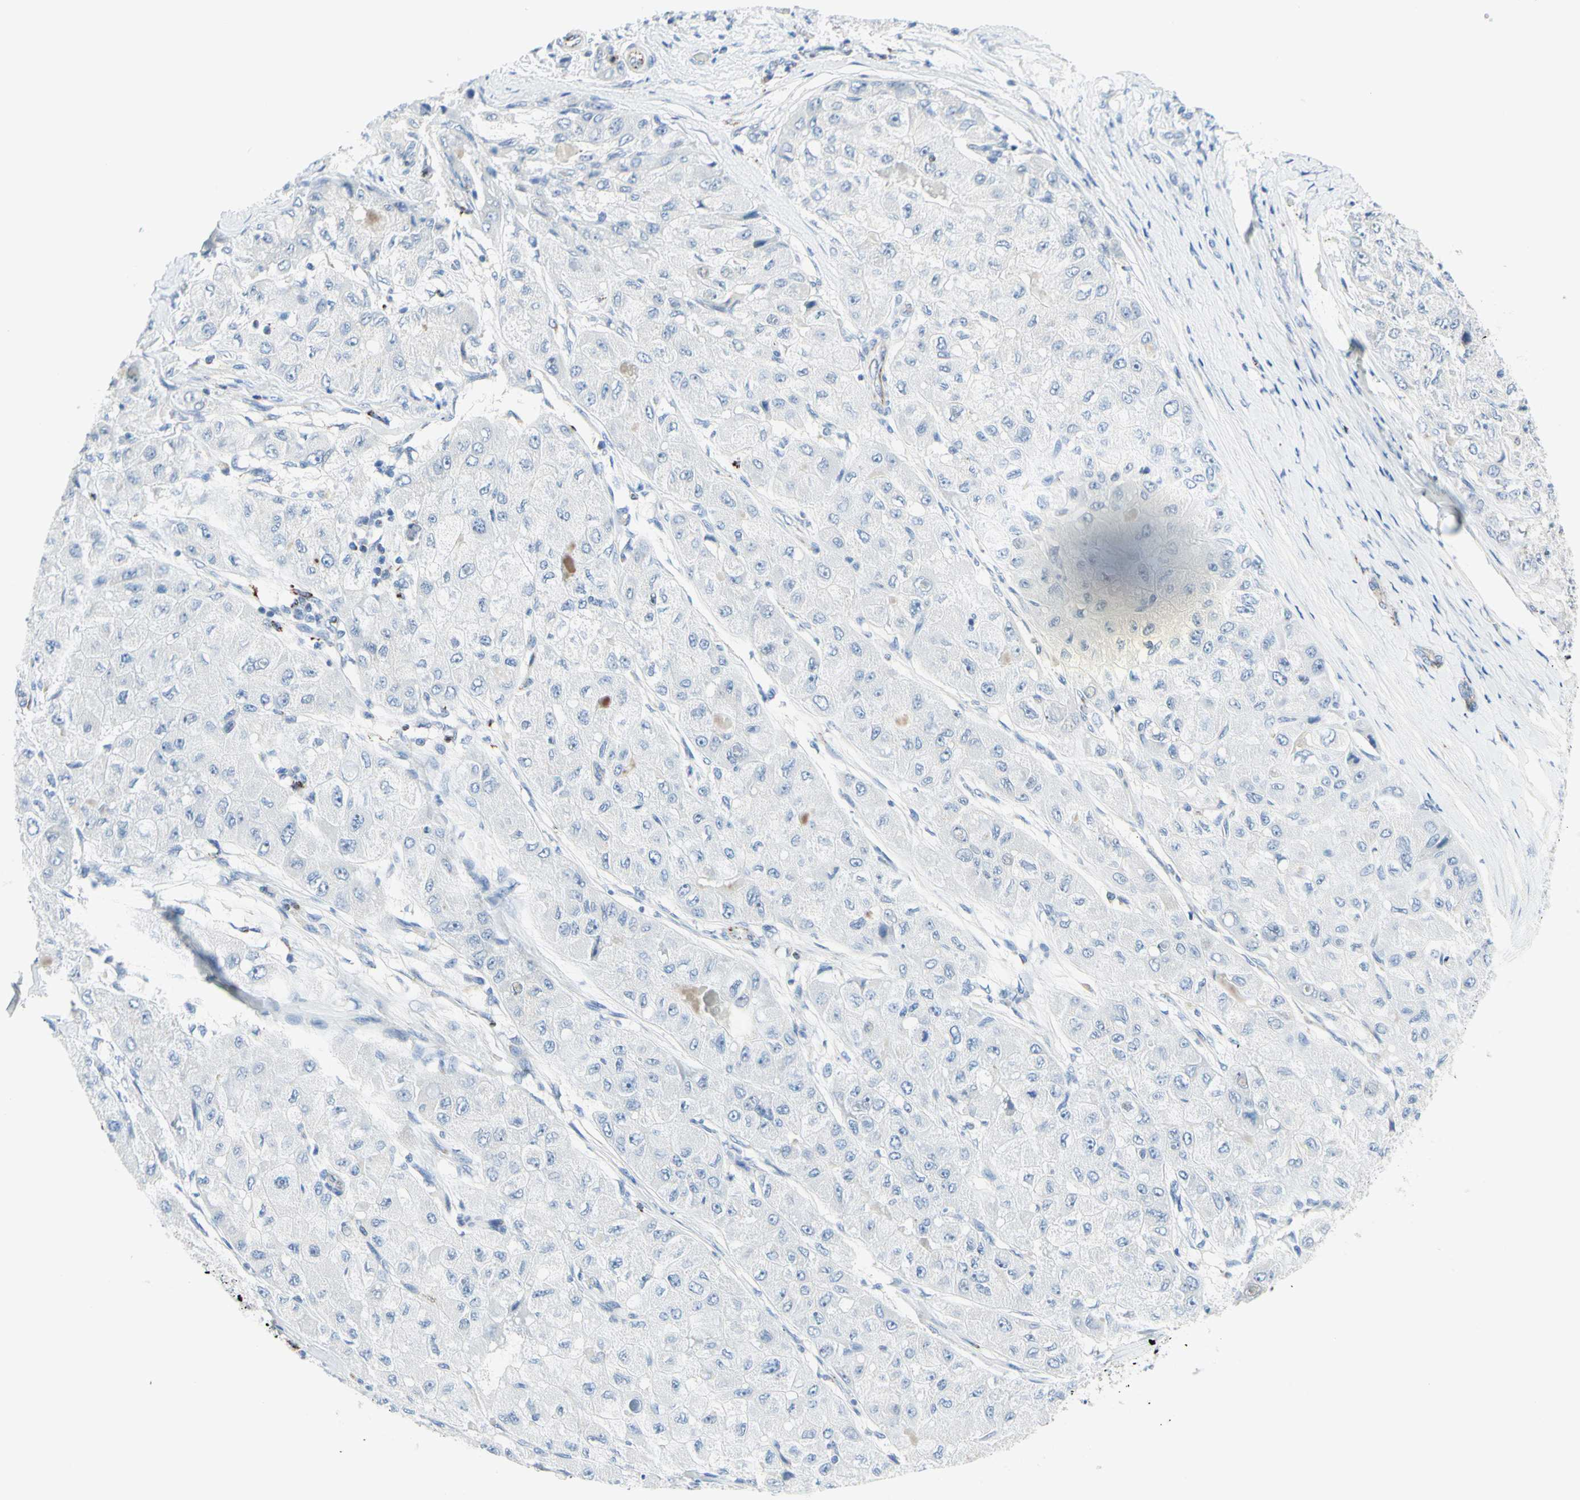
{"staining": {"intensity": "negative", "quantity": "none", "location": "none"}, "tissue": "liver cancer", "cell_type": "Tumor cells", "image_type": "cancer", "snomed": [{"axis": "morphology", "description": "Carcinoma, Hepatocellular, NOS"}, {"axis": "topography", "description": "Liver"}], "caption": "Immunohistochemistry (IHC) image of neoplastic tissue: human hepatocellular carcinoma (liver) stained with DAB (3,3'-diaminobenzidine) displays no significant protein expression in tumor cells.", "gene": "CYSLTR1", "patient": {"sex": "male", "age": 80}}